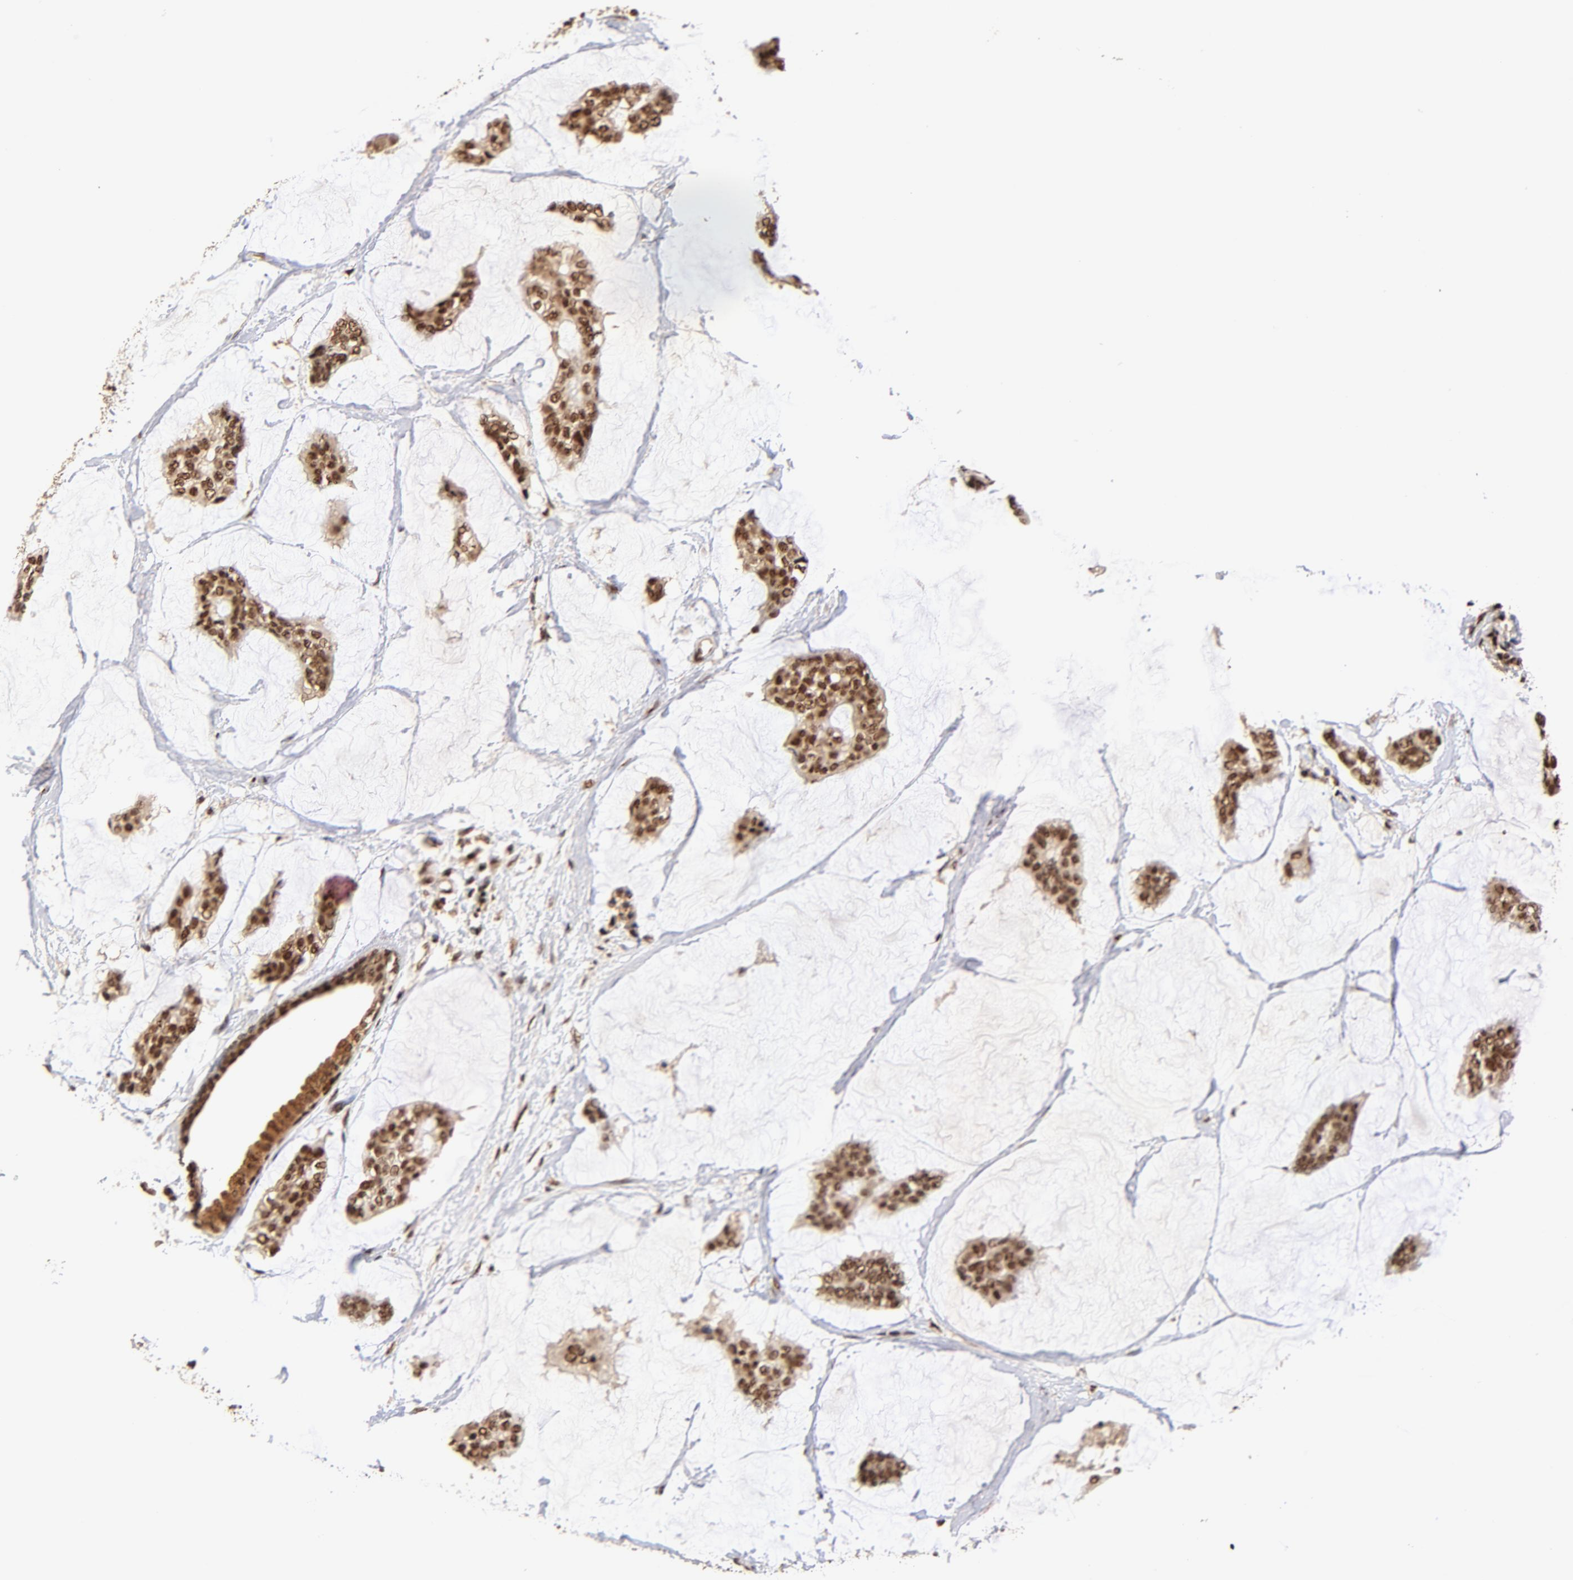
{"staining": {"intensity": "strong", "quantity": ">75%", "location": "cytoplasmic/membranous,nuclear"}, "tissue": "breast cancer", "cell_type": "Tumor cells", "image_type": "cancer", "snomed": [{"axis": "morphology", "description": "Duct carcinoma"}, {"axis": "topography", "description": "Breast"}], "caption": "Immunohistochemical staining of breast invasive ductal carcinoma reveals strong cytoplasmic/membranous and nuclear protein expression in about >75% of tumor cells. (DAB (3,3'-diaminobenzidine) IHC, brown staining for protein, blue staining for nuclei).", "gene": "MED12", "patient": {"sex": "female", "age": 93}}